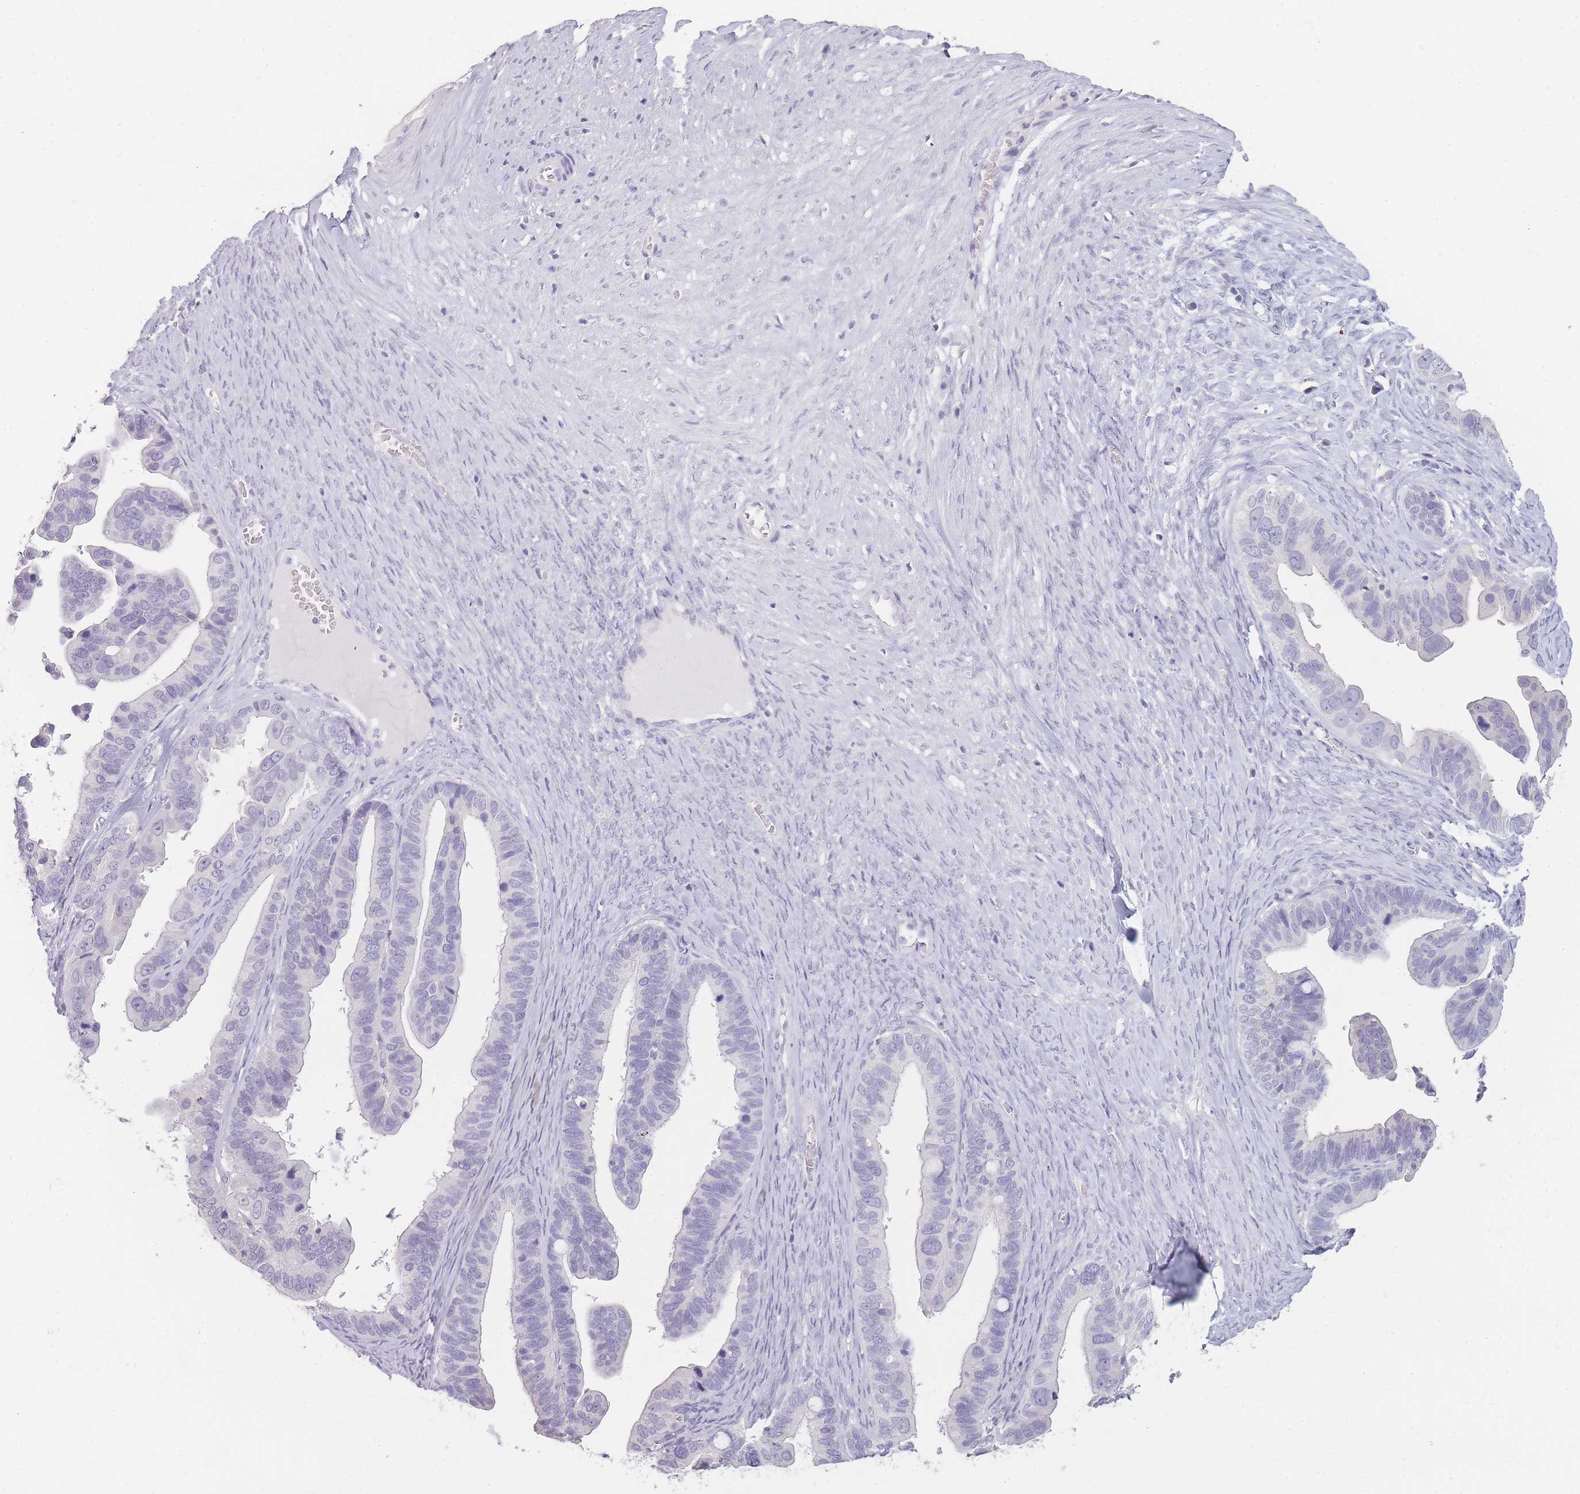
{"staining": {"intensity": "negative", "quantity": "none", "location": "none"}, "tissue": "ovarian cancer", "cell_type": "Tumor cells", "image_type": "cancer", "snomed": [{"axis": "morphology", "description": "Cystadenocarcinoma, serous, NOS"}, {"axis": "topography", "description": "Ovary"}], "caption": "An immunohistochemistry micrograph of serous cystadenocarcinoma (ovarian) is shown. There is no staining in tumor cells of serous cystadenocarcinoma (ovarian).", "gene": "INS", "patient": {"sex": "female", "age": 56}}